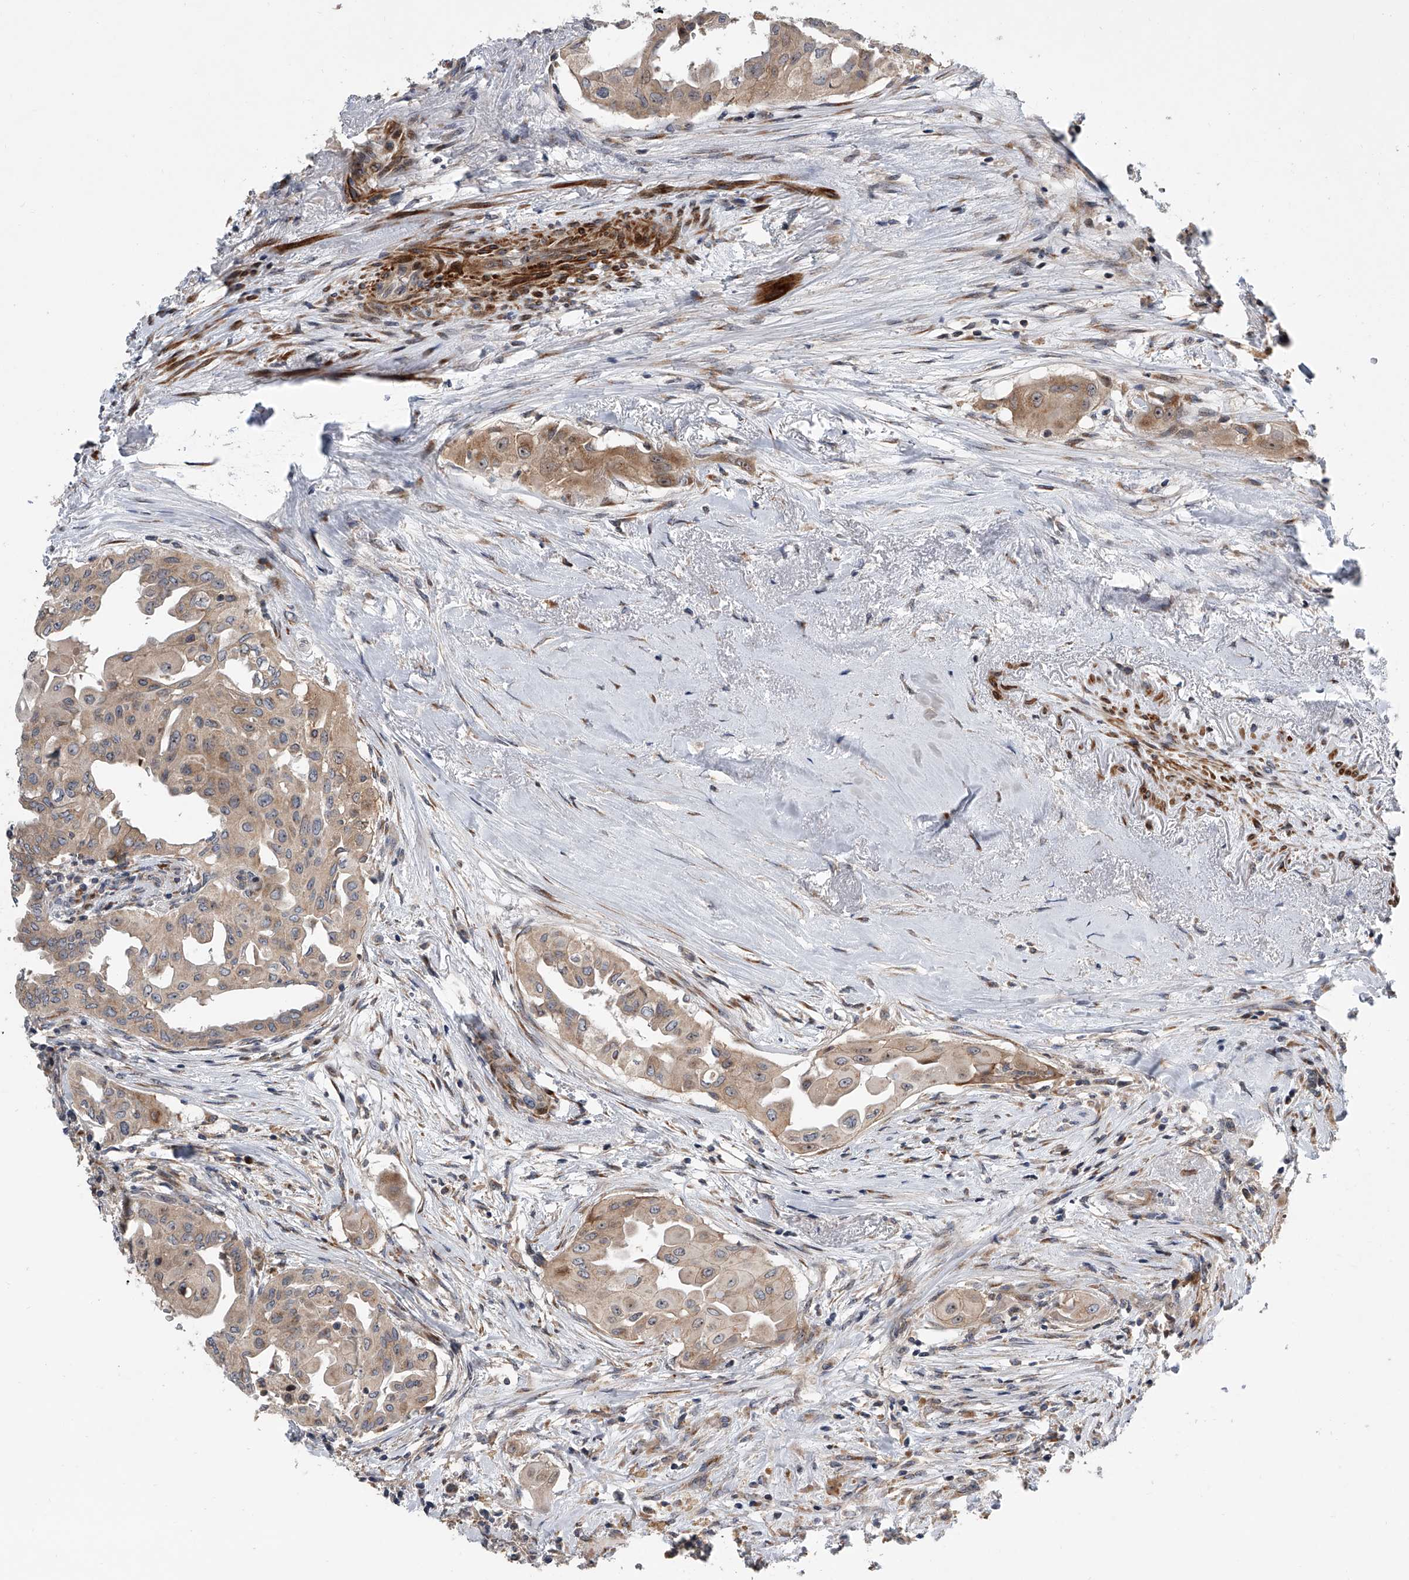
{"staining": {"intensity": "weak", "quantity": ">75%", "location": "cytoplasmic/membranous"}, "tissue": "thyroid cancer", "cell_type": "Tumor cells", "image_type": "cancer", "snomed": [{"axis": "morphology", "description": "Papillary adenocarcinoma, NOS"}, {"axis": "topography", "description": "Thyroid gland"}], "caption": "Papillary adenocarcinoma (thyroid) stained with immunohistochemistry (IHC) shows weak cytoplasmic/membranous positivity in about >75% of tumor cells.", "gene": "DLGAP2", "patient": {"sex": "female", "age": 59}}